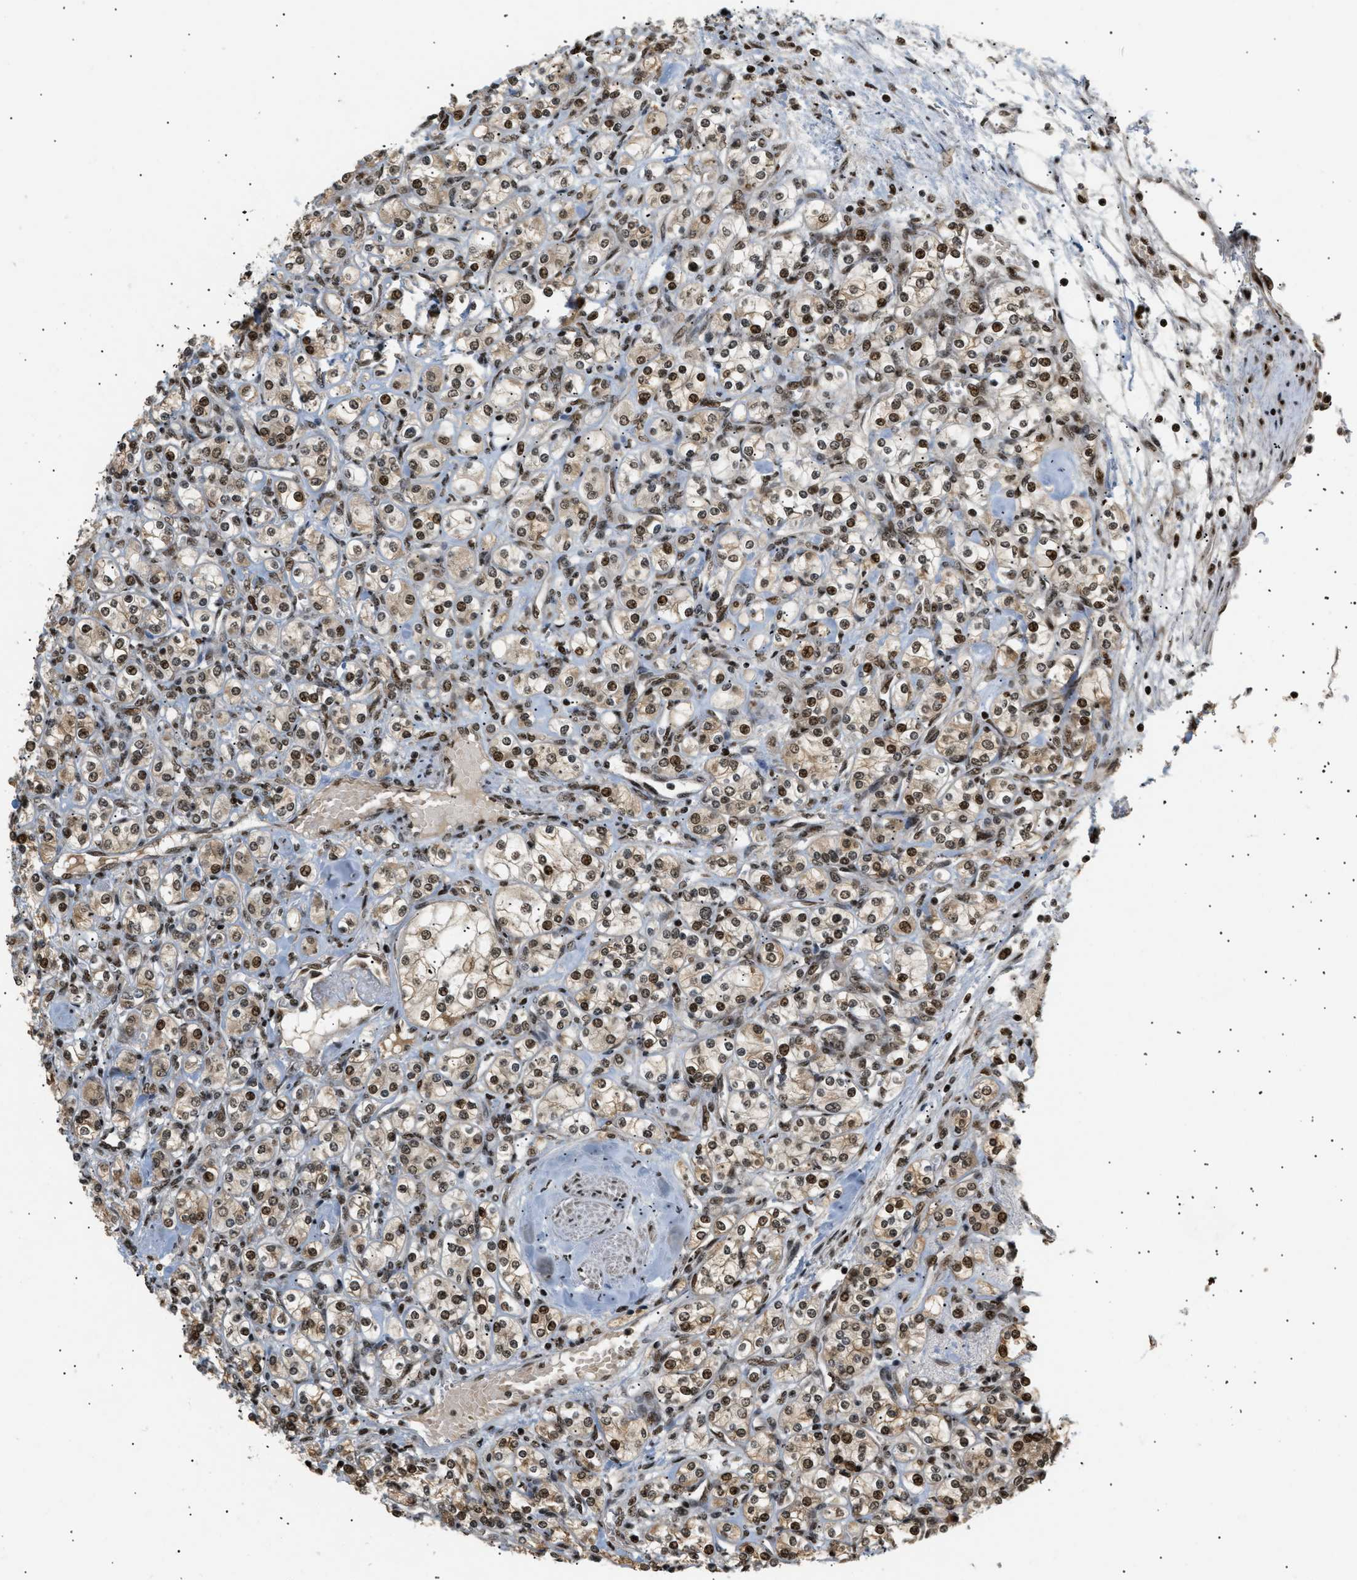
{"staining": {"intensity": "strong", "quantity": ">75%", "location": "cytoplasmic/membranous,nuclear"}, "tissue": "renal cancer", "cell_type": "Tumor cells", "image_type": "cancer", "snomed": [{"axis": "morphology", "description": "Adenocarcinoma, NOS"}, {"axis": "topography", "description": "Kidney"}], "caption": "Protein staining of renal adenocarcinoma tissue reveals strong cytoplasmic/membranous and nuclear expression in about >75% of tumor cells.", "gene": "RBM5", "patient": {"sex": "male", "age": 77}}